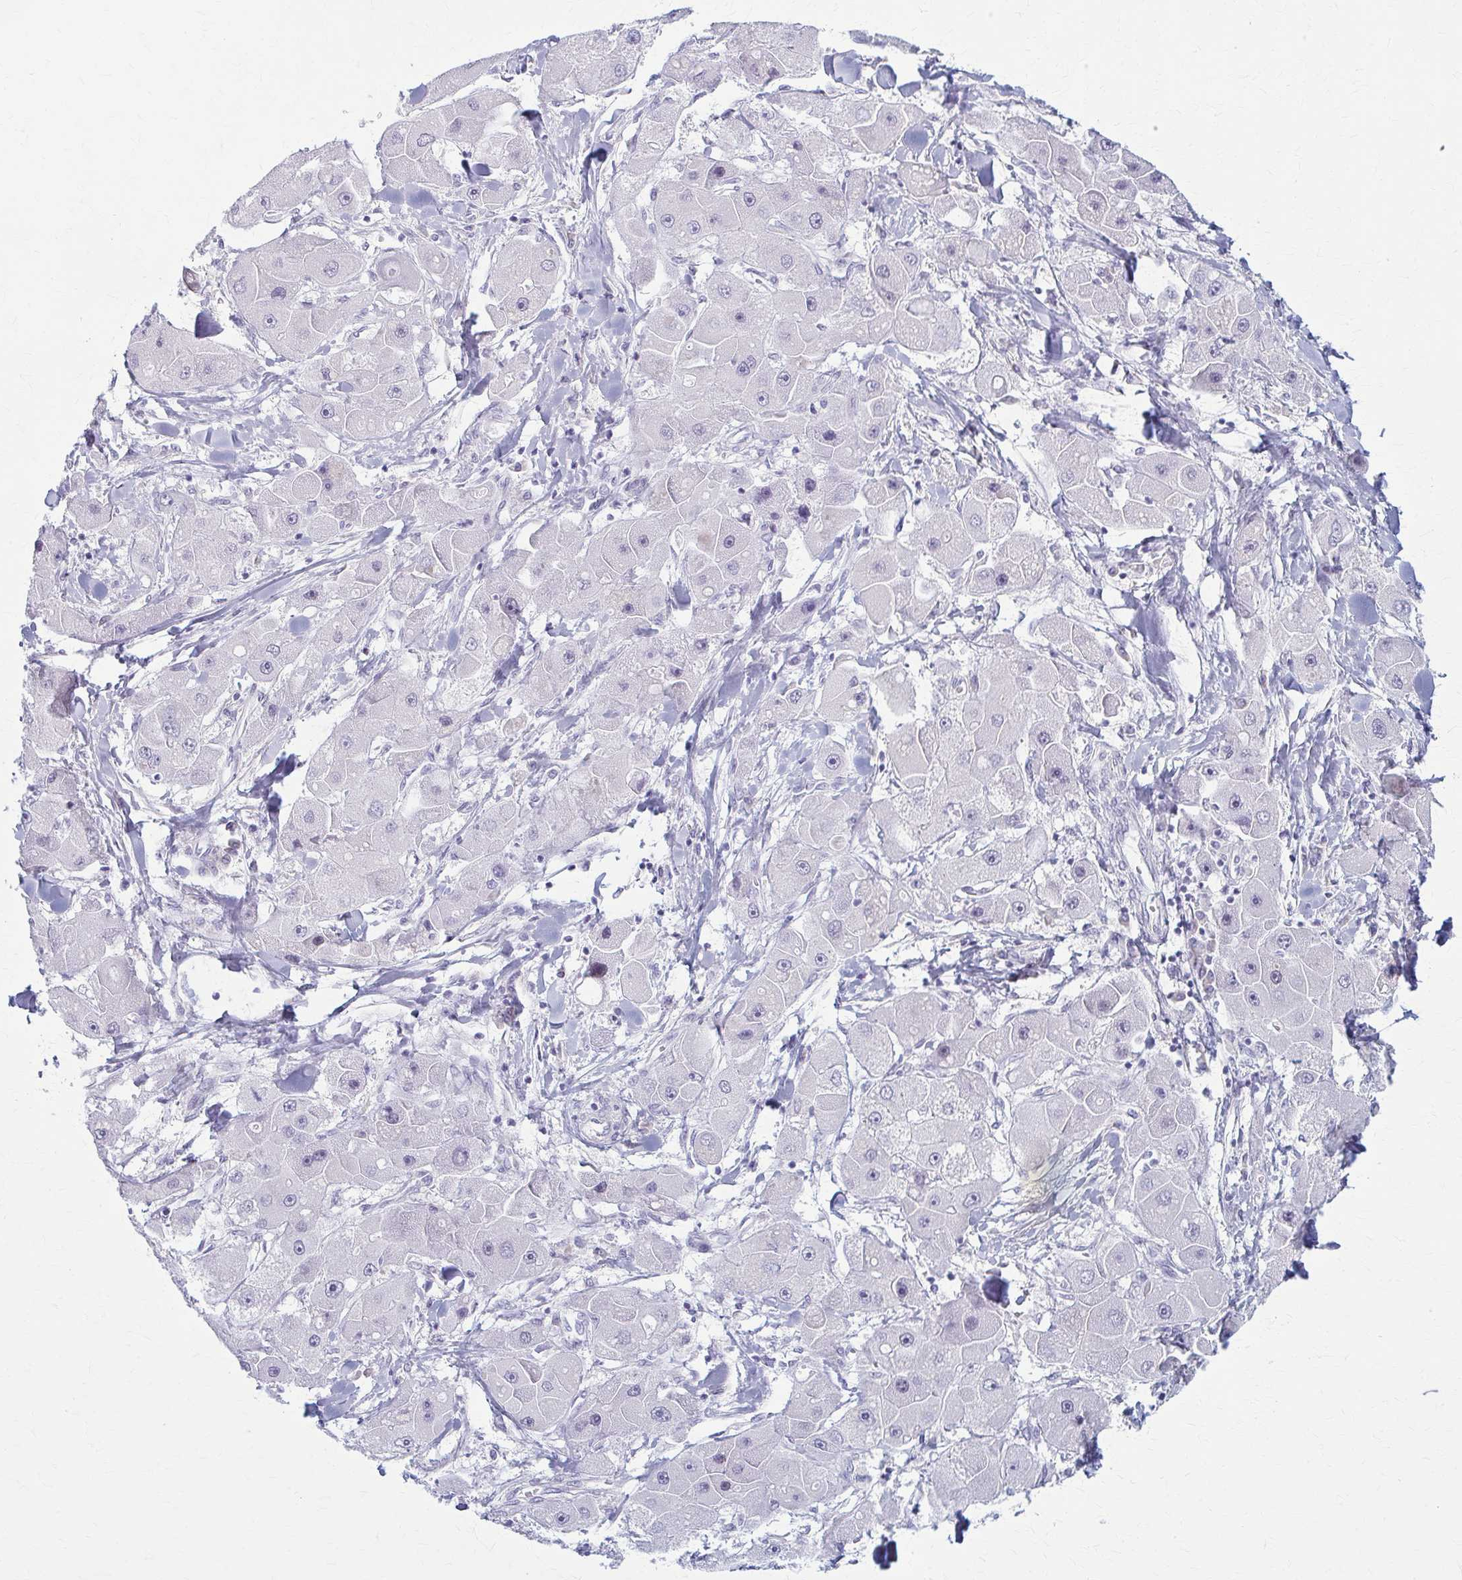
{"staining": {"intensity": "negative", "quantity": "none", "location": "none"}, "tissue": "liver cancer", "cell_type": "Tumor cells", "image_type": "cancer", "snomed": [{"axis": "morphology", "description": "Carcinoma, Hepatocellular, NOS"}, {"axis": "topography", "description": "Liver"}], "caption": "Tumor cells show no significant protein positivity in liver hepatocellular carcinoma. The staining was performed using DAB to visualize the protein expression in brown, while the nuclei were stained in blue with hematoxylin (Magnification: 20x).", "gene": "PRKRA", "patient": {"sex": "male", "age": 24}}